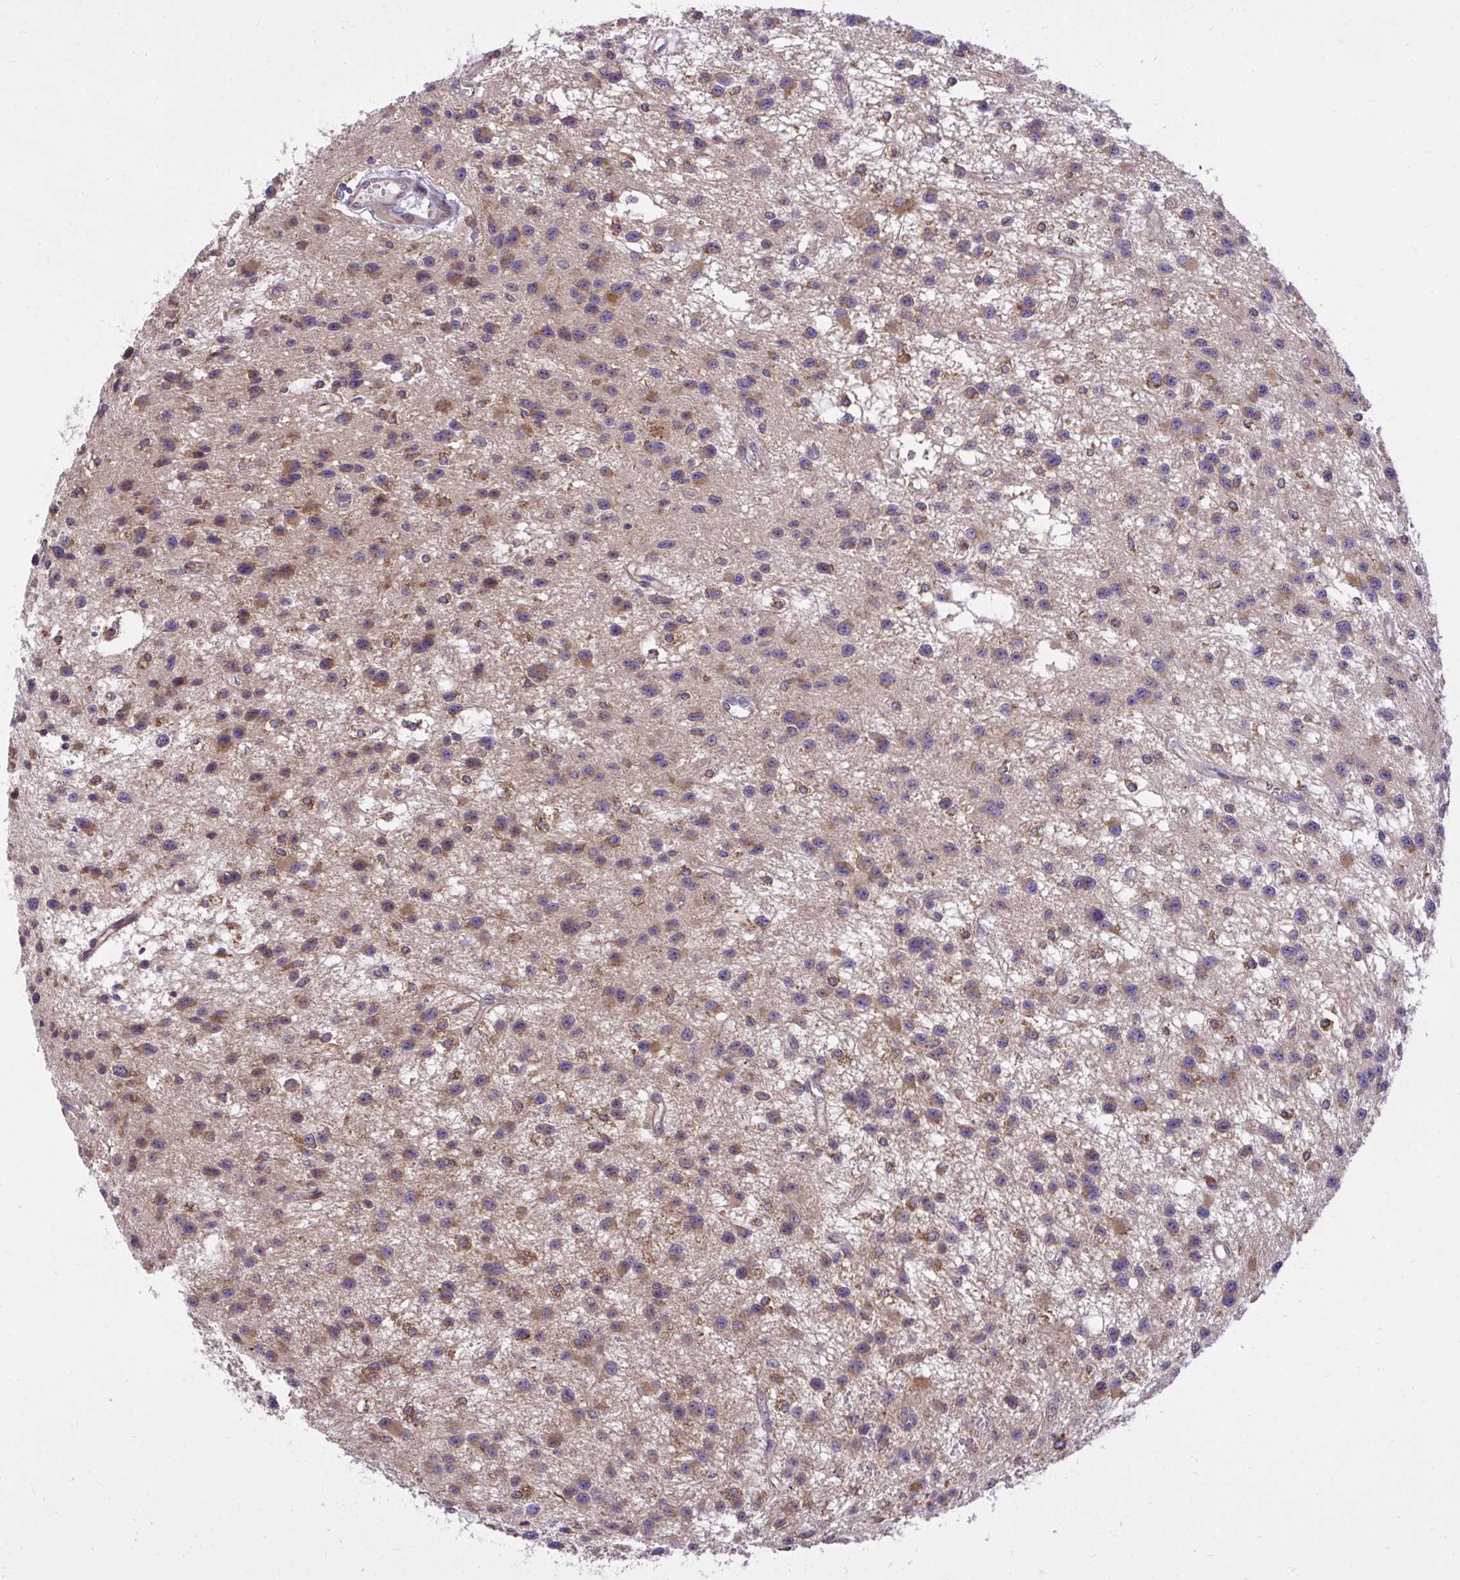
{"staining": {"intensity": "moderate", "quantity": "25%-75%", "location": "cytoplasmic/membranous"}, "tissue": "glioma", "cell_type": "Tumor cells", "image_type": "cancer", "snomed": [{"axis": "morphology", "description": "Glioma, malignant, Low grade"}, {"axis": "topography", "description": "Brain"}], "caption": "Human malignant low-grade glioma stained for a protein (brown) shows moderate cytoplasmic/membranous positive expression in approximately 25%-75% of tumor cells.", "gene": "PAIP2", "patient": {"sex": "male", "age": 43}}